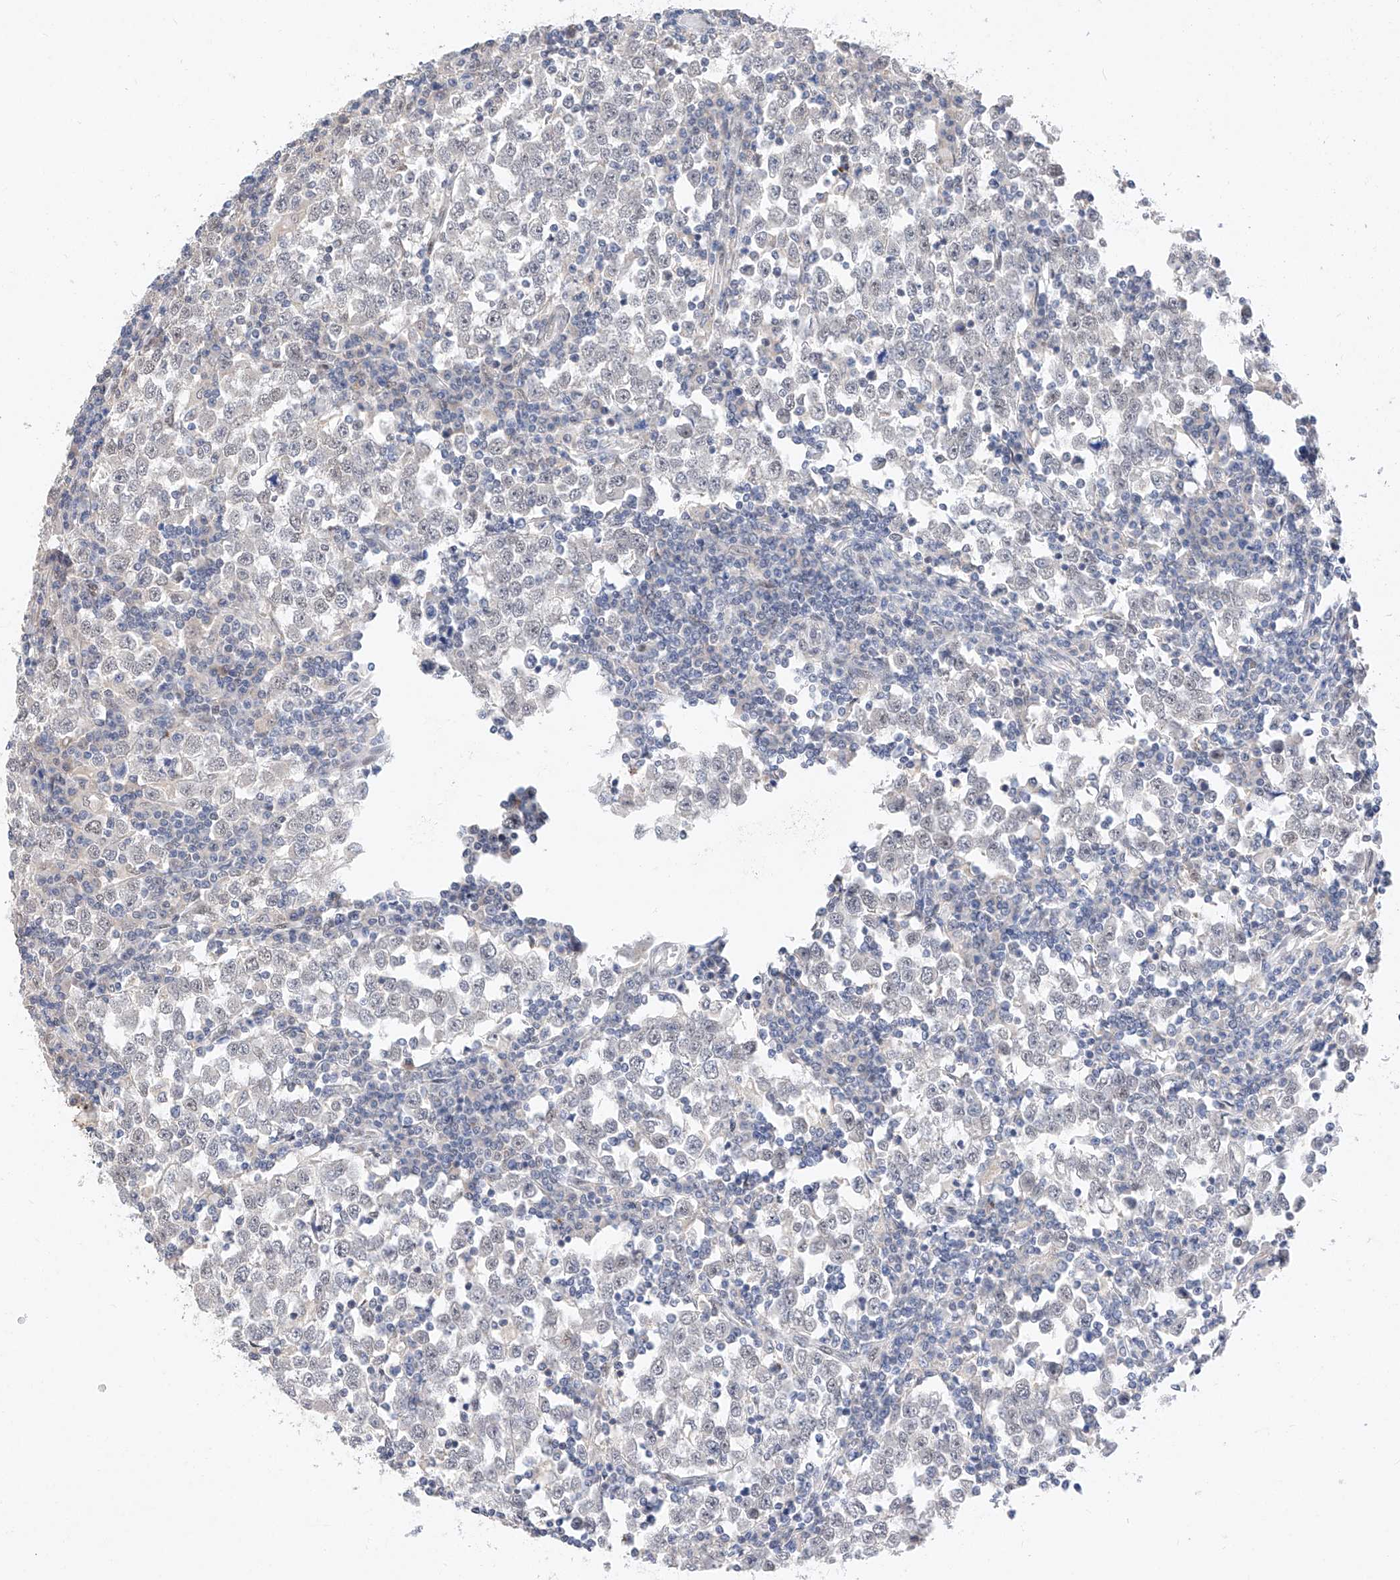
{"staining": {"intensity": "negative", "quantity": "none", "location": "none"}, "tissue": "testis cancer", "cell_type": "Tumor cells", "image_type": "cancer", "snomed": [{"axis": "morphology", "description": "Seminoma, NOS"}, {"axis": "topography", "description": "Testis"}], "caption": "IHC image of human testis cancer (seminoma) stained for a protein (brown), which shows no expression in tumor cells.", "gene": "KCNJ1", "patient": {"sex": "male", "age": 65}}